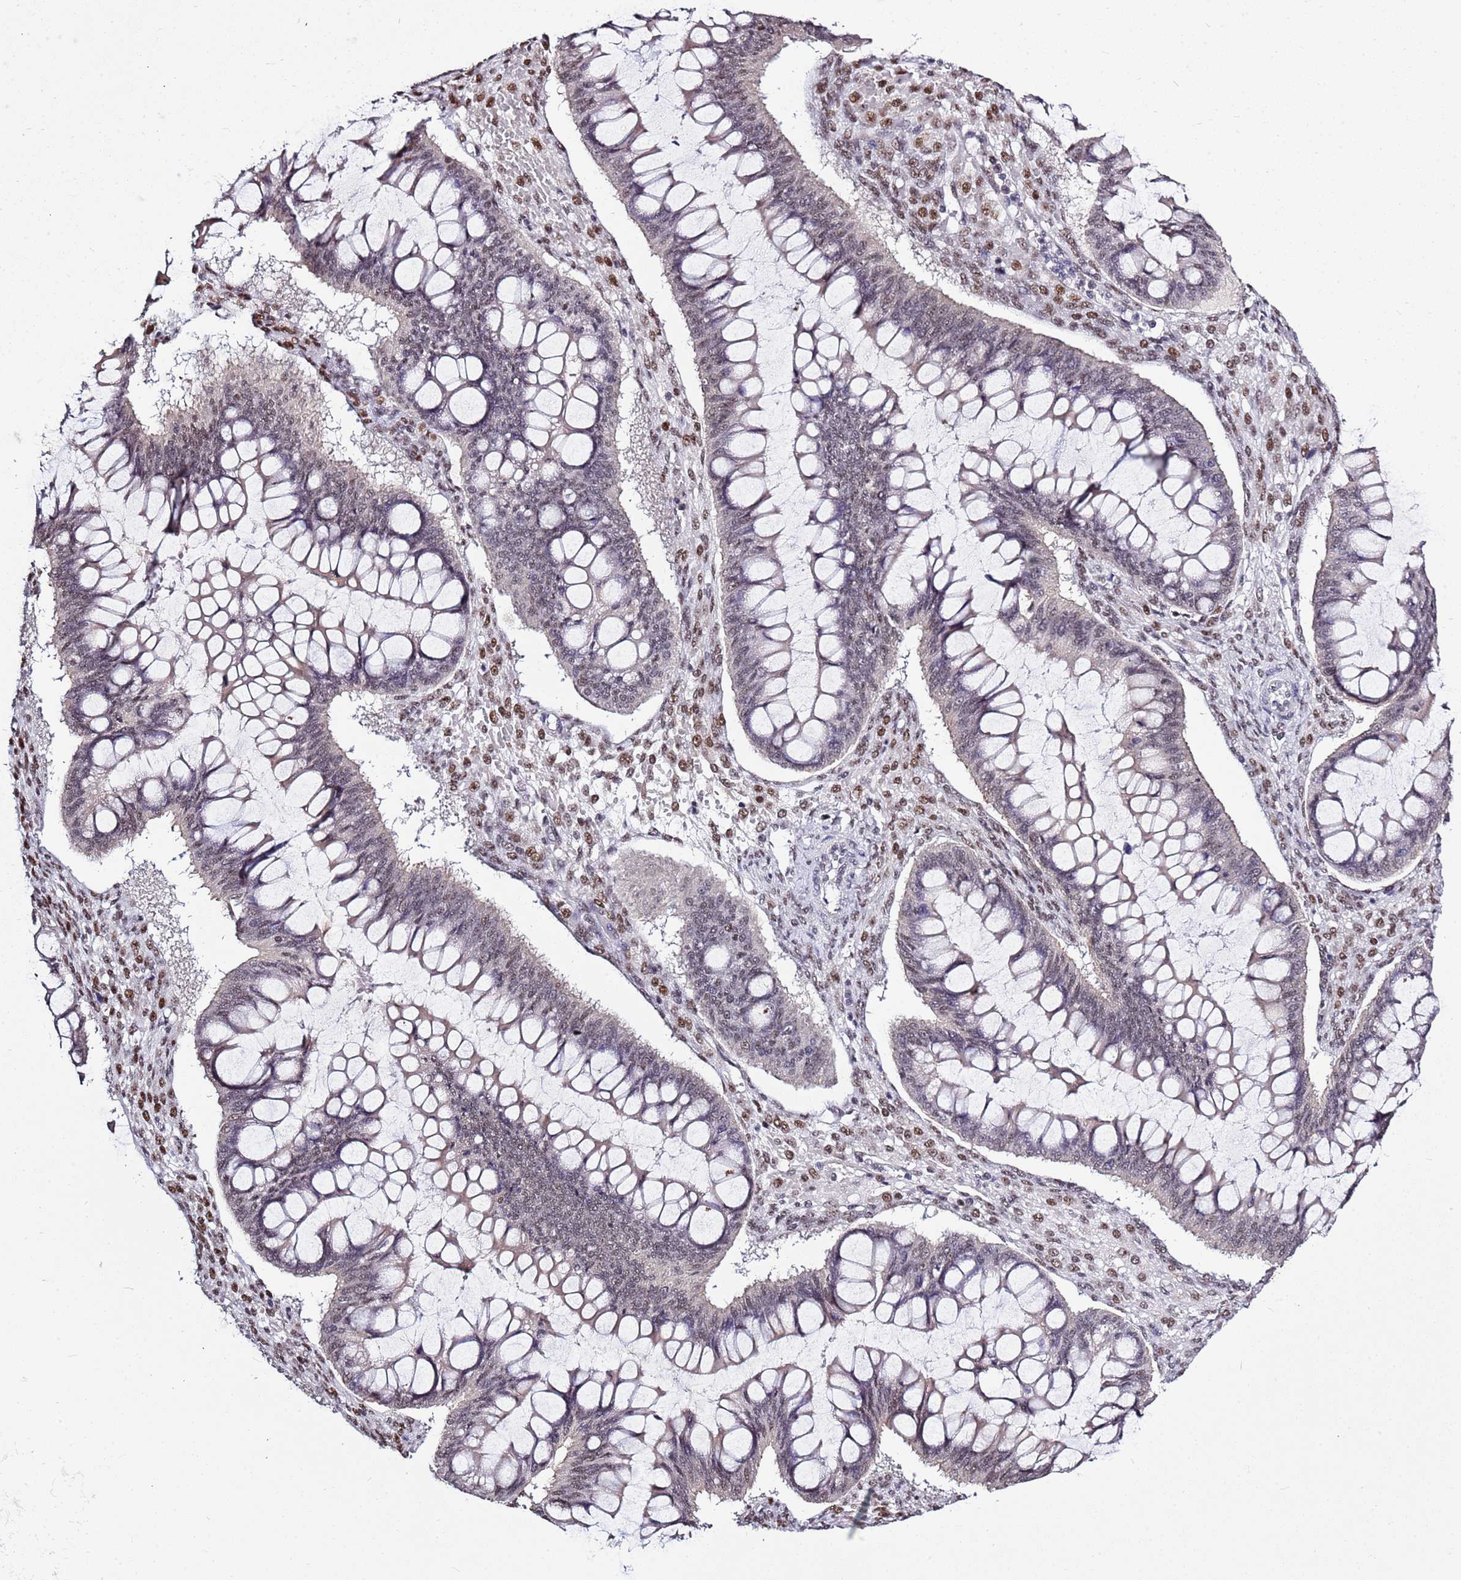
{"staining": {"intensity": "weak", "quantity": "25%-75%", "location": "nuclear"}, "tissue": "ovarian cancer", "cell_type": "Tumor cells", "image_type": "cancer", "snomed": [{"axis": "morphology", "description": "Cystadenocarcinoma, mucinous, NOS"}, {"axis": "topography", "description": "Ovary"}], "caption": "Immunohistochemistry (IHC) photomicrograph of ovarian mucinous cystadenocarcinoma stained for a protein (brown), which shows low levels of weak nuclear expression in approximately 25%-75% of tumor cells.", "gene": "AKAP8L", "patient": {"sex": "female", "age": 73}}